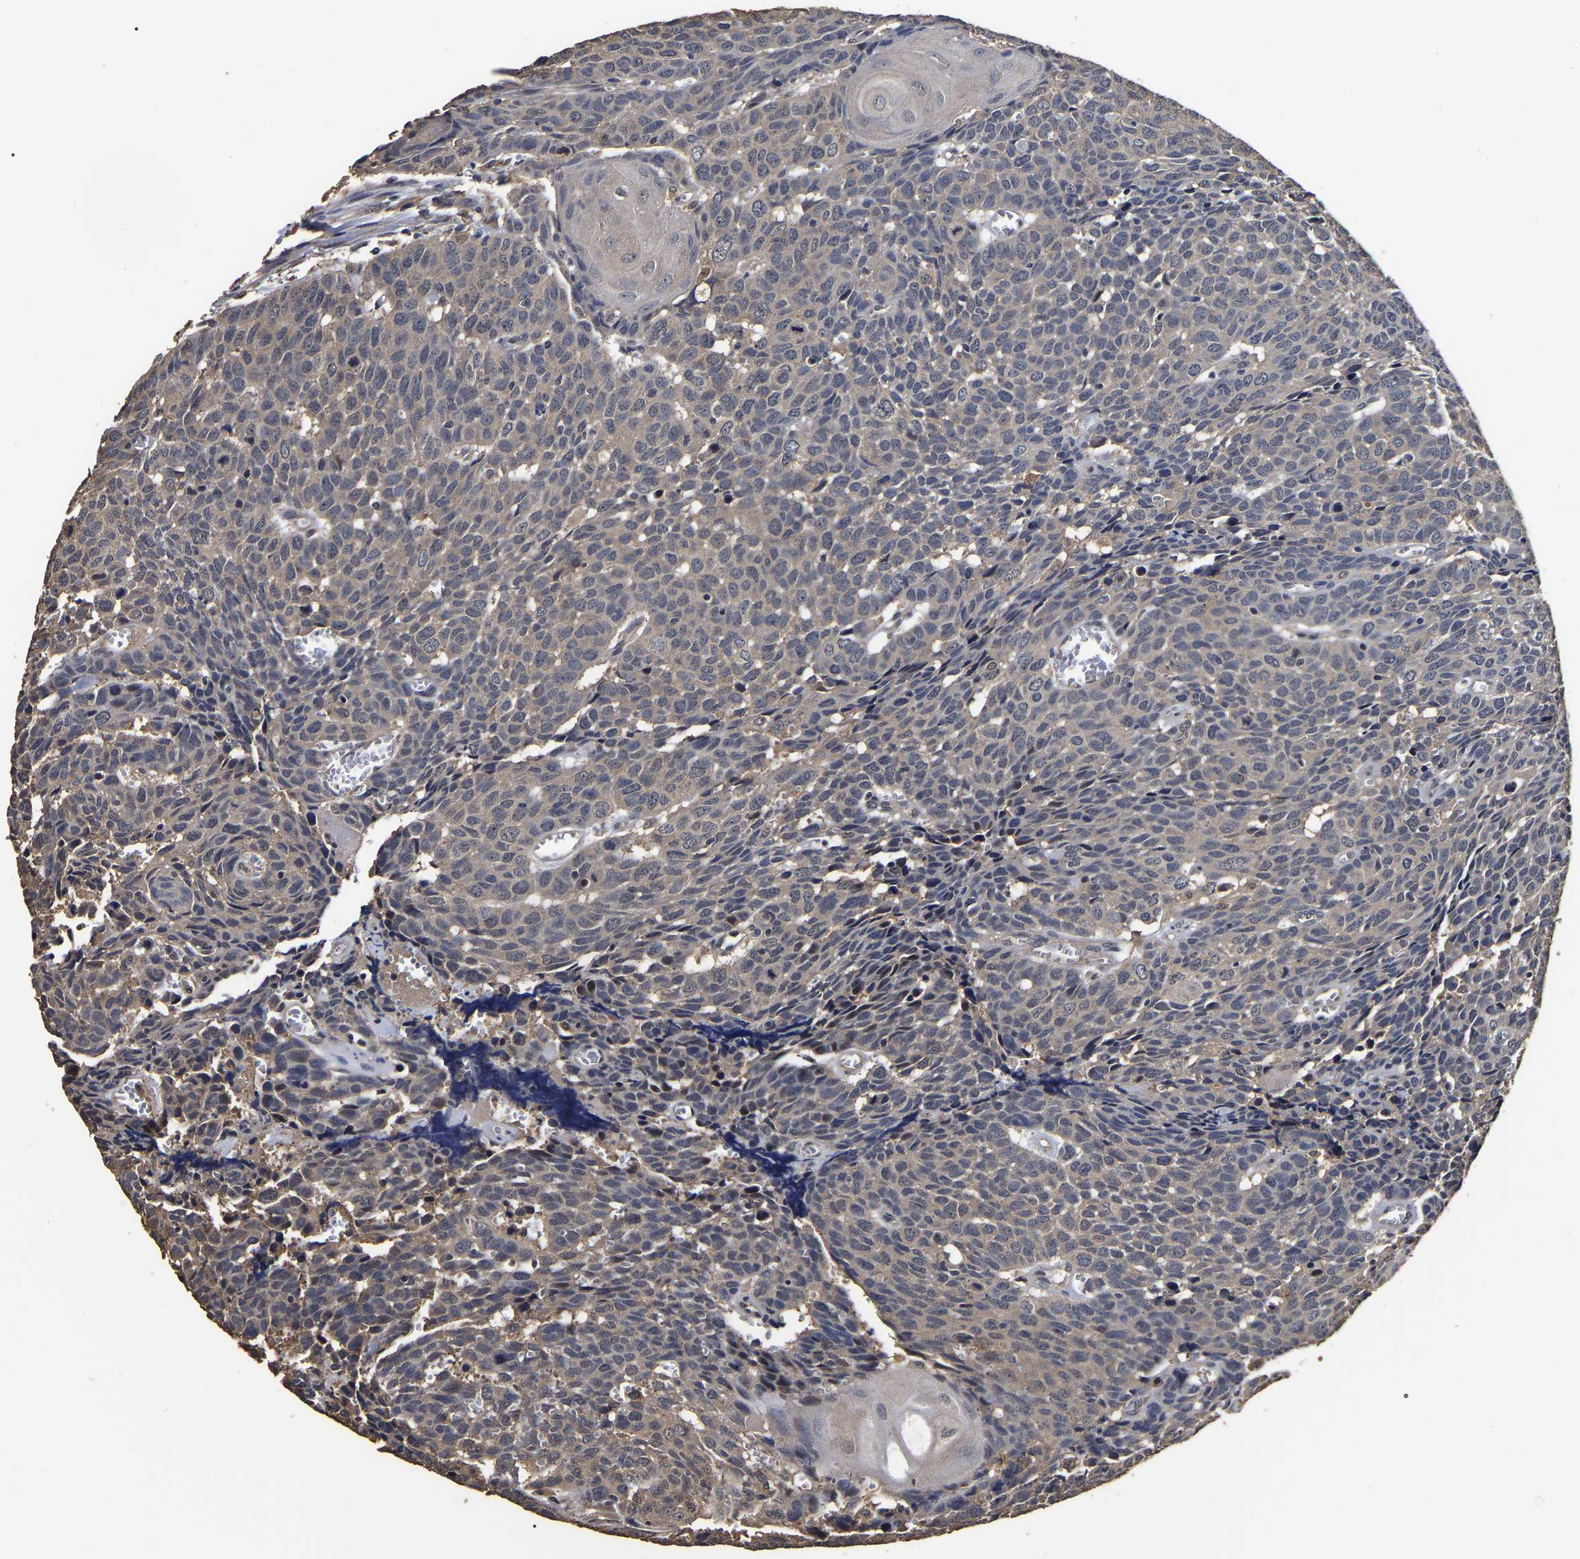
{"staining": {"intensity": "weak", "quantity": ">75%", "location": "cytoplasmic/membranous"}, "tissue": "head and neck cancer", "cell_type": "Tumor cells", "image_type": "cancer", "snomed": [{"axis": "morphology", "description": "Squamous cell carcinoma, NOS"}, {"axis": "topography", "description": "Head-Neck"}], "caption": "Weak cytoplasmic/membranous staining is seen in about >75% of tumor cells in head and neck cancer (squamous cell carcinoma).", "gene": "STK32C", "patient": {"sex": "male", "age": 66}}